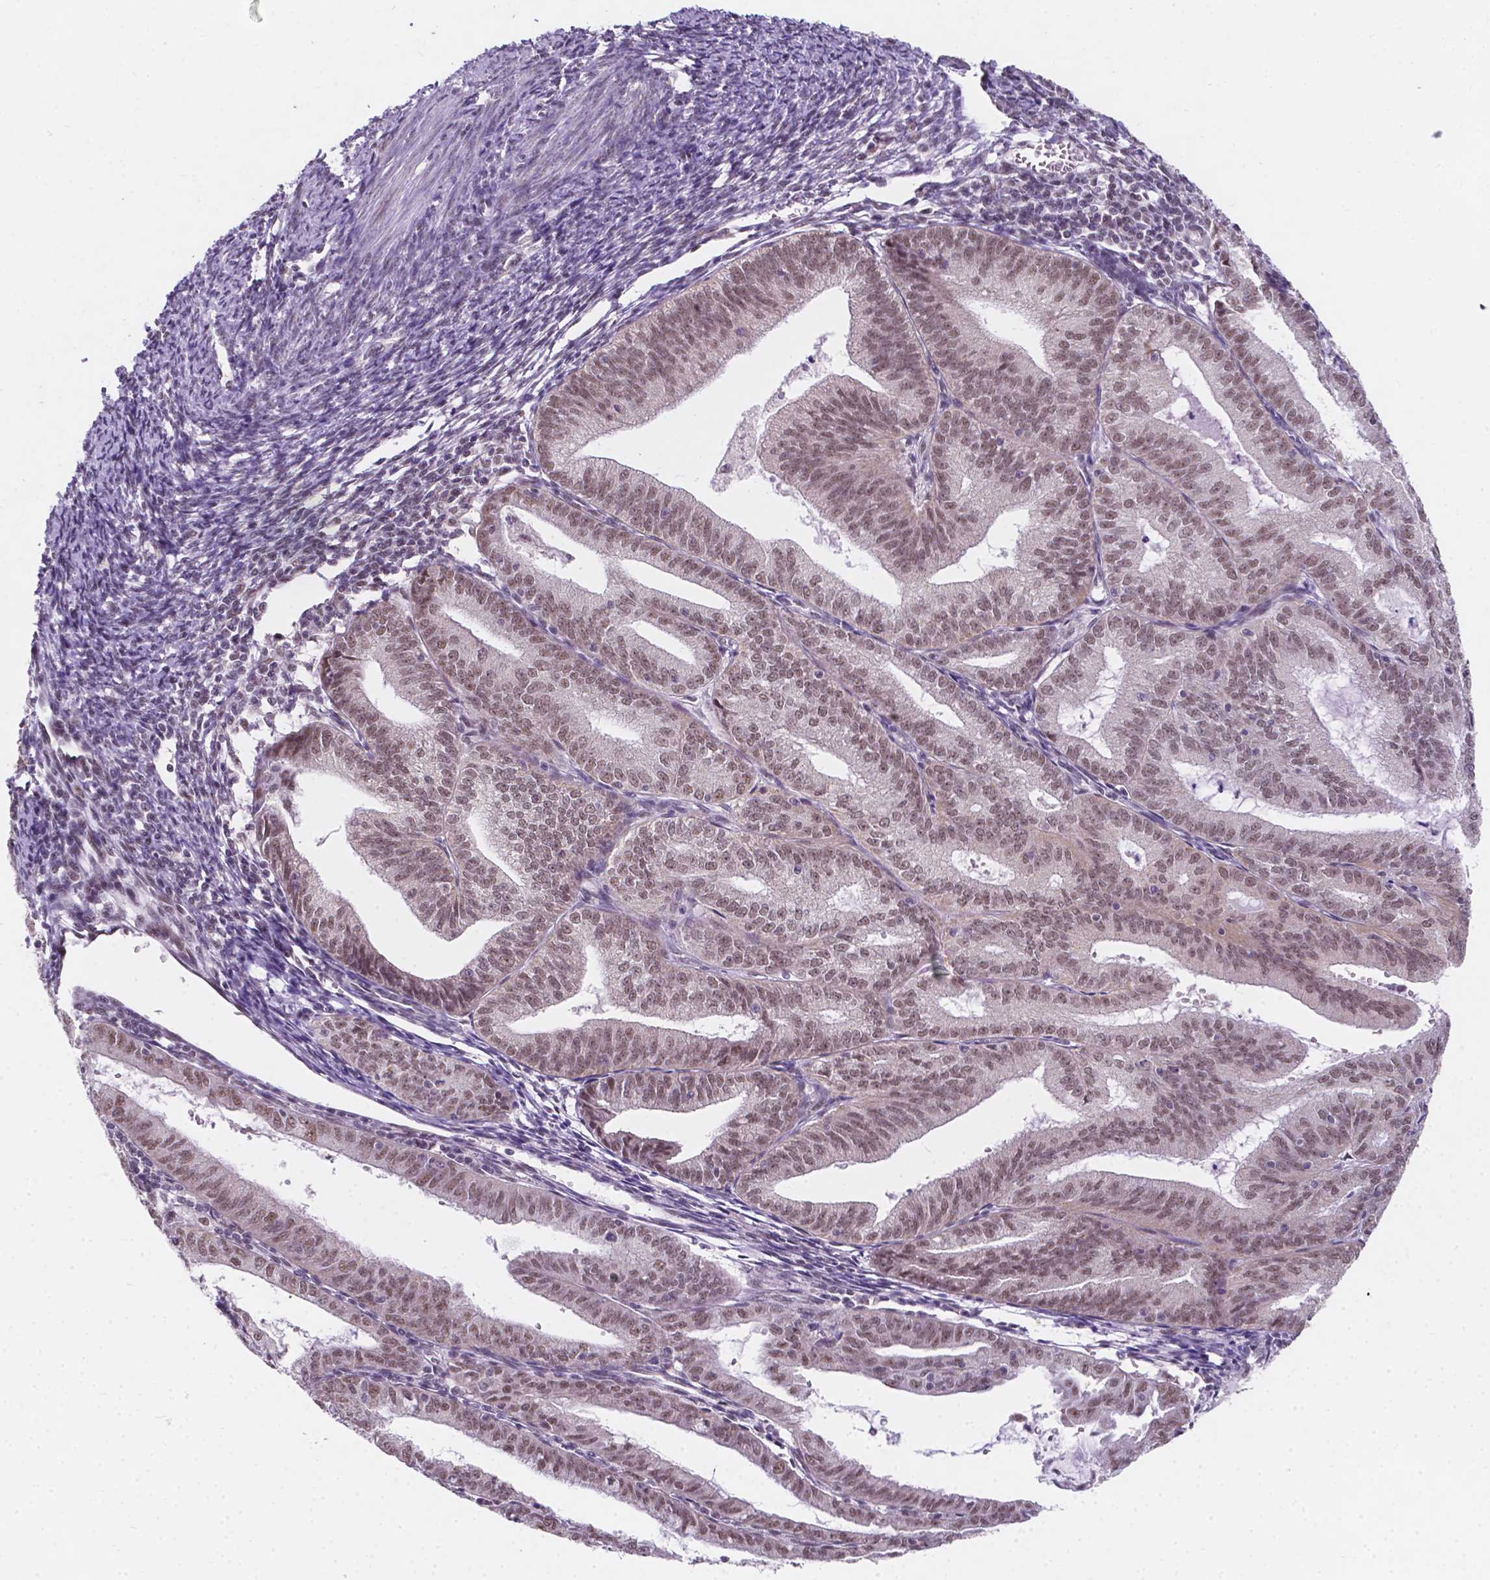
{"staining": {"intensity": "moderate", "quantity": ">75%", "location": "nuclear"}, "tissue": "endometrial cancer", "cell_type": "Tumor cells", "image_type": "cancer", "snomed": [{"axis": "morphology", "description": "Adenocarcinoma, NOS"}, {"axis": "topography", "description": "Endometrium"}], "caption": "Endometrial cancer tissue reveals moderate nuclear staining in approximately >75% of tumor cells (Stains: DAB in brown, nuclei in blue, Microscopy: brightfield microscopy at high magnification).", "gene": "BCAS2", "patient": {"sex": "female", "age": 70}}